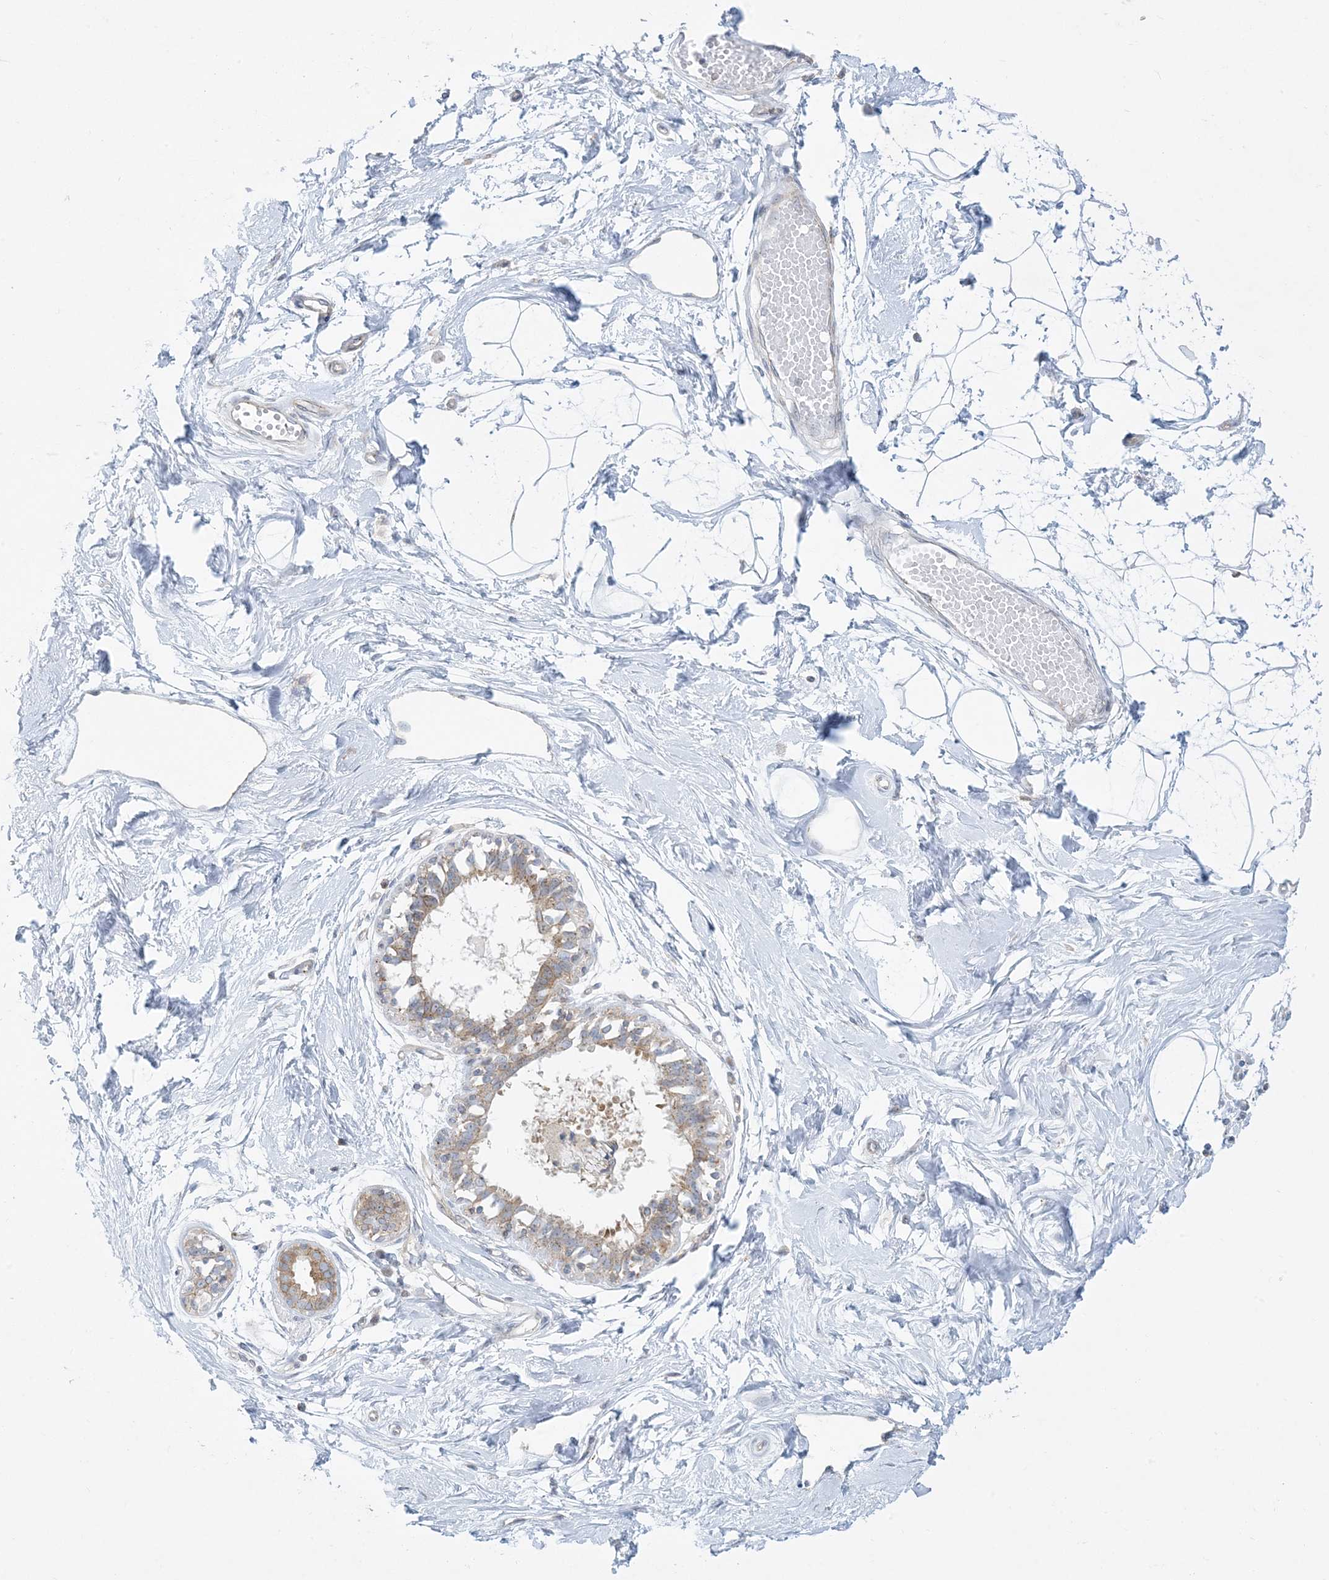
{"staining": {"intensity": "negative", "quantity": "none", "location": "none"}, "tissue": "breast", "cell_type": "Adipocytes", "image_type": "normal", "snomed": [{"axis": "morphology", "description": "Normal tissue, NOS"}, {"axis": "topography", "description": "Breast"}], "caption": "Immunohistochemical staining of benign breast exhibits no significant staining in adipocytes.", "gene": "SLAMF9", "patient": {"sex": "female", "age": 45}}